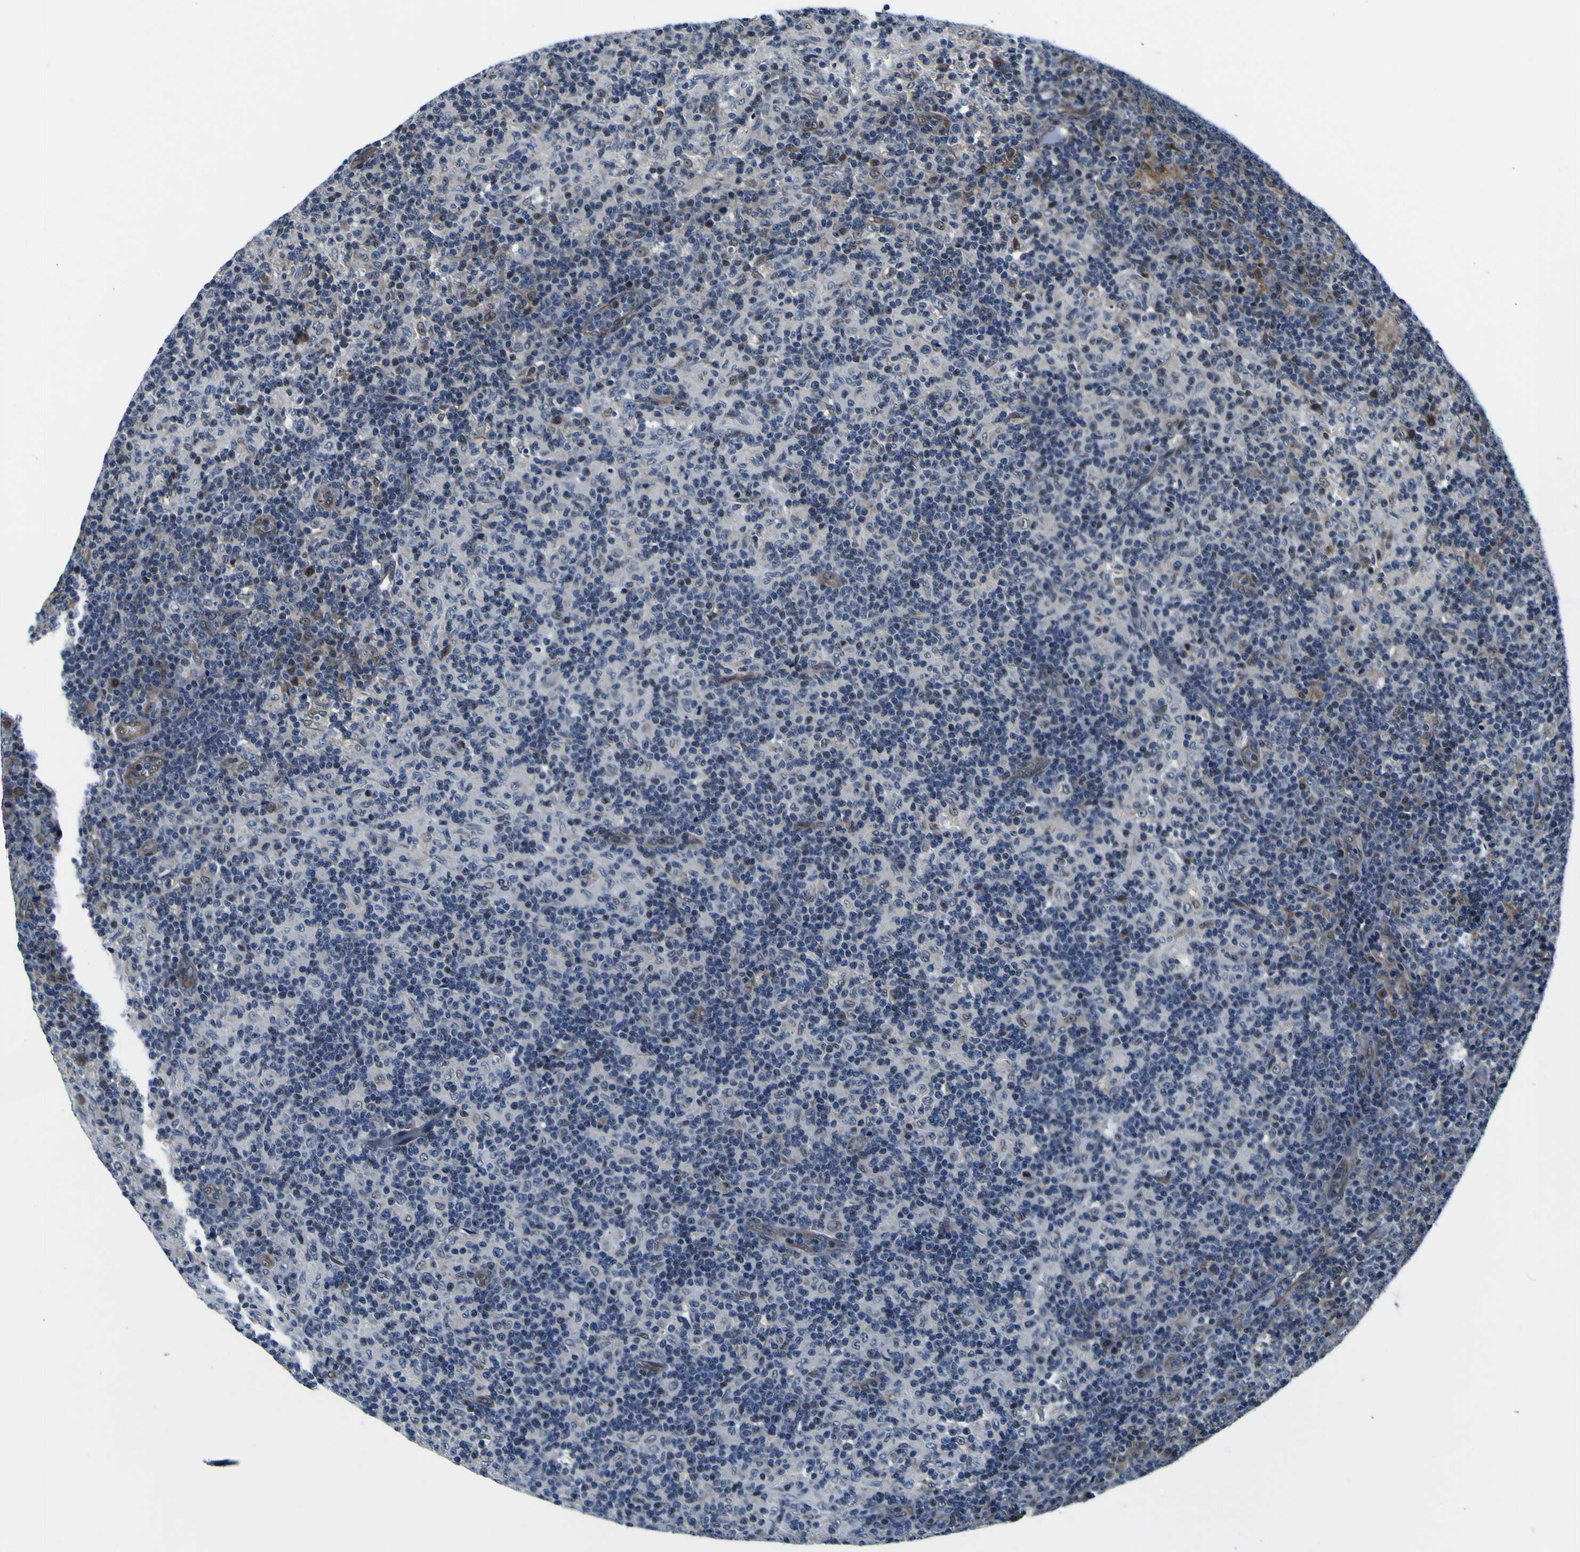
{"staining": {"intensity": "moderate", "quantity": "<25%", "location": "cytoplasmic/membranous"}, "tissue": "lymph node", "cell_type": "Germinal center cells", "image_type": "normal", "snomed": [{"axis": "morphology", "description": "Normal tissue, NOS"}, {"axis": "morphology", "description": "Inflammation, NOS"}, {"axis": "topography", "description": "Lymph node"}], "caption": "A brown stain shows moderate cytoplasmic/membranous staining of a protein in germinal center cells of benign human lymph node. The protein is stained brown, and the nuclei are stained in blue (DAB (3,3'-diaminobenzidine) IHC with brightfield microscopy, high magnification).", "gene": "POSTN", "patient": {"sex": "male", "age": 55}}